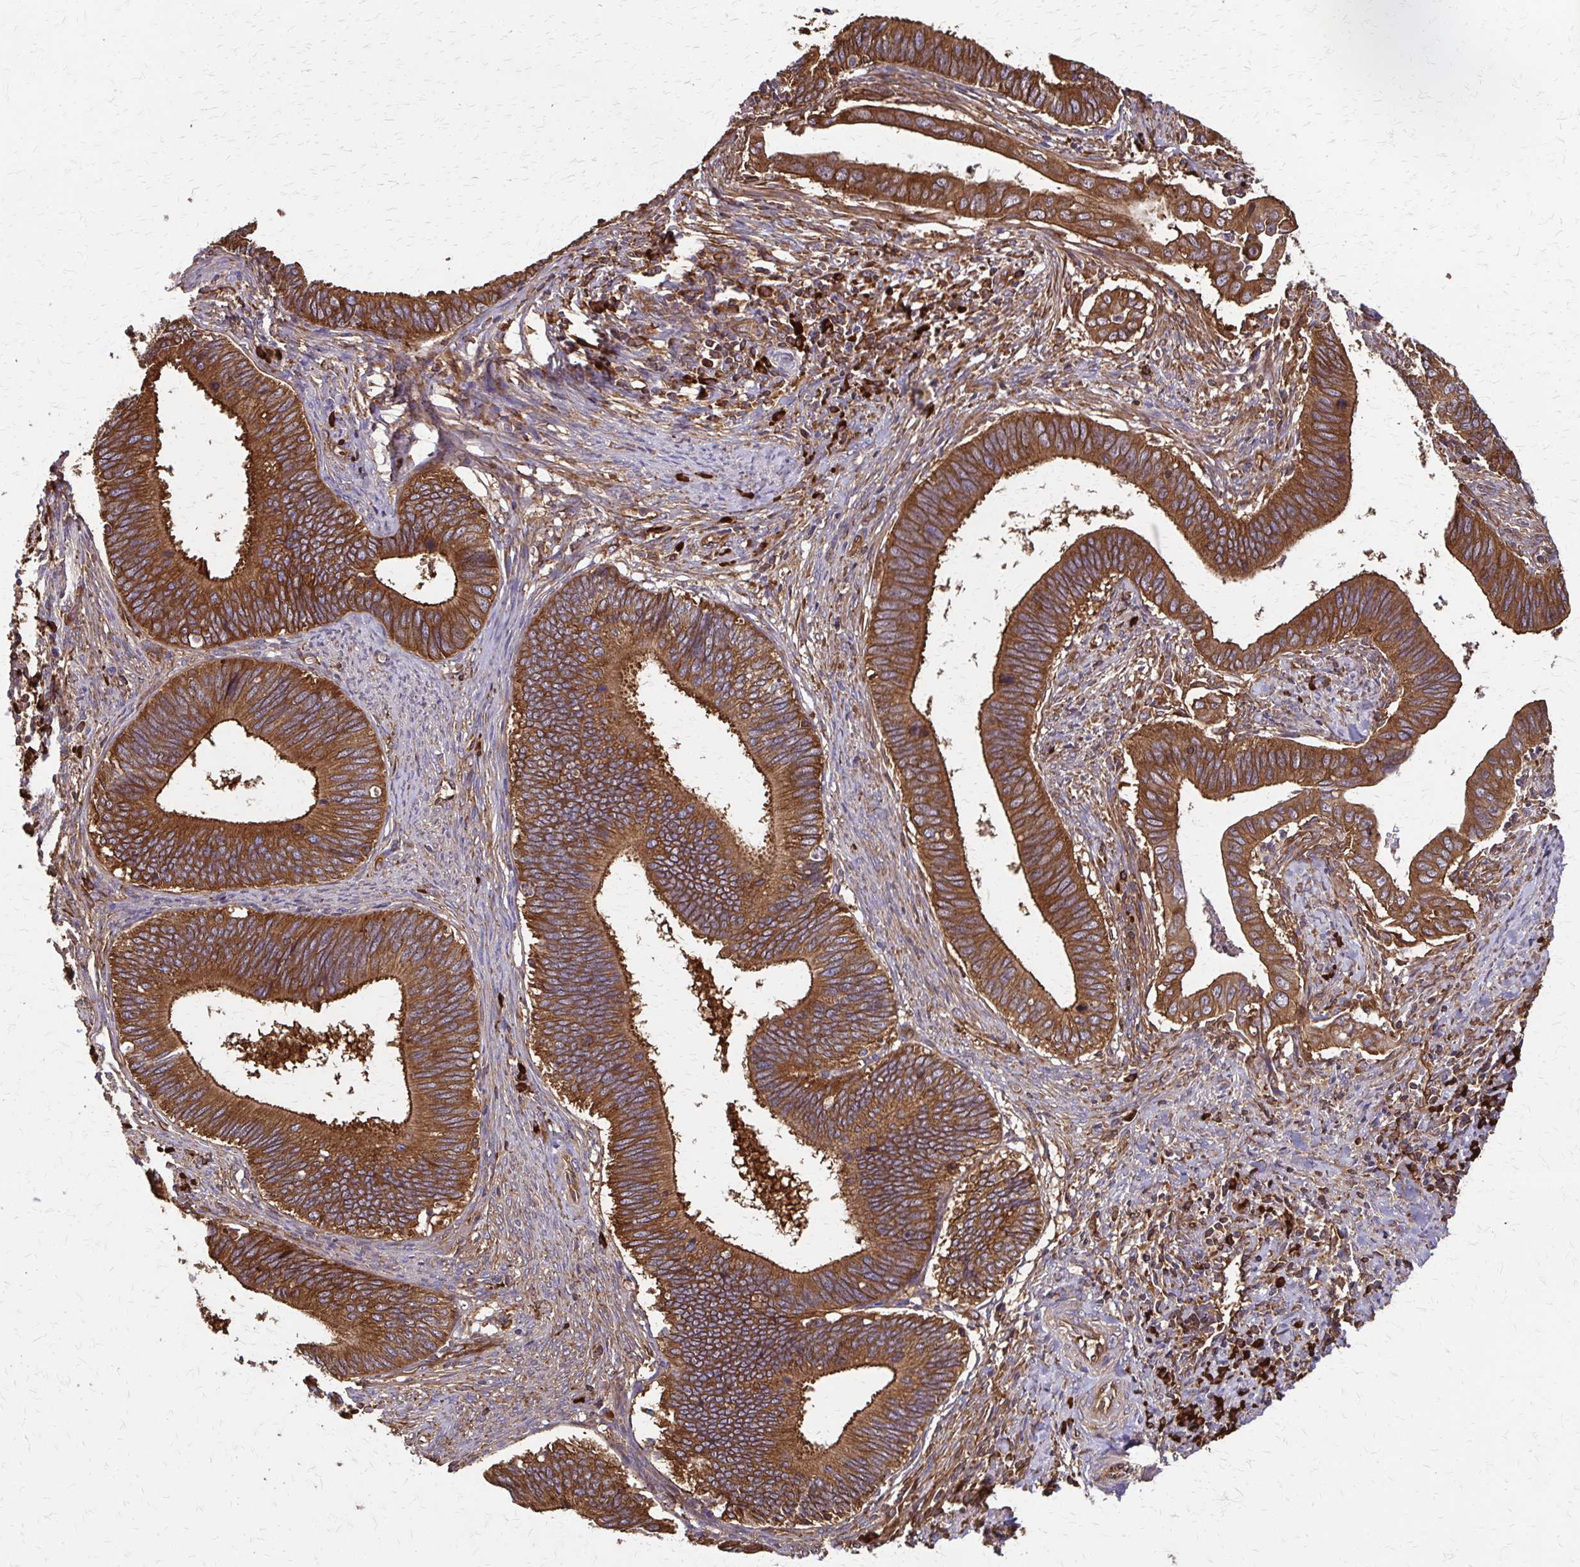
{"staining": {"intensity": "strong", "quantity": ">75%", "location": "cytoplasmic/membranous"}, "tissue": "cervical cancer", "cell_type": "Tumor cells", "image_type": "cancer", "snomed": [{"axis": "morphology", "description": "Adenocarcinoma, NOS"}, {"axis": "topography", "description": "Cervix"}], "caption": "A micrograph showing strong cytoplasmic/membranous positivity in approximately >75% of tumor cells in cervical adenocarcinoma, as visualized by brown immunohistochemical staining.", "gene": "EEF2", "patient": {"sex": "female", "age": 42}}